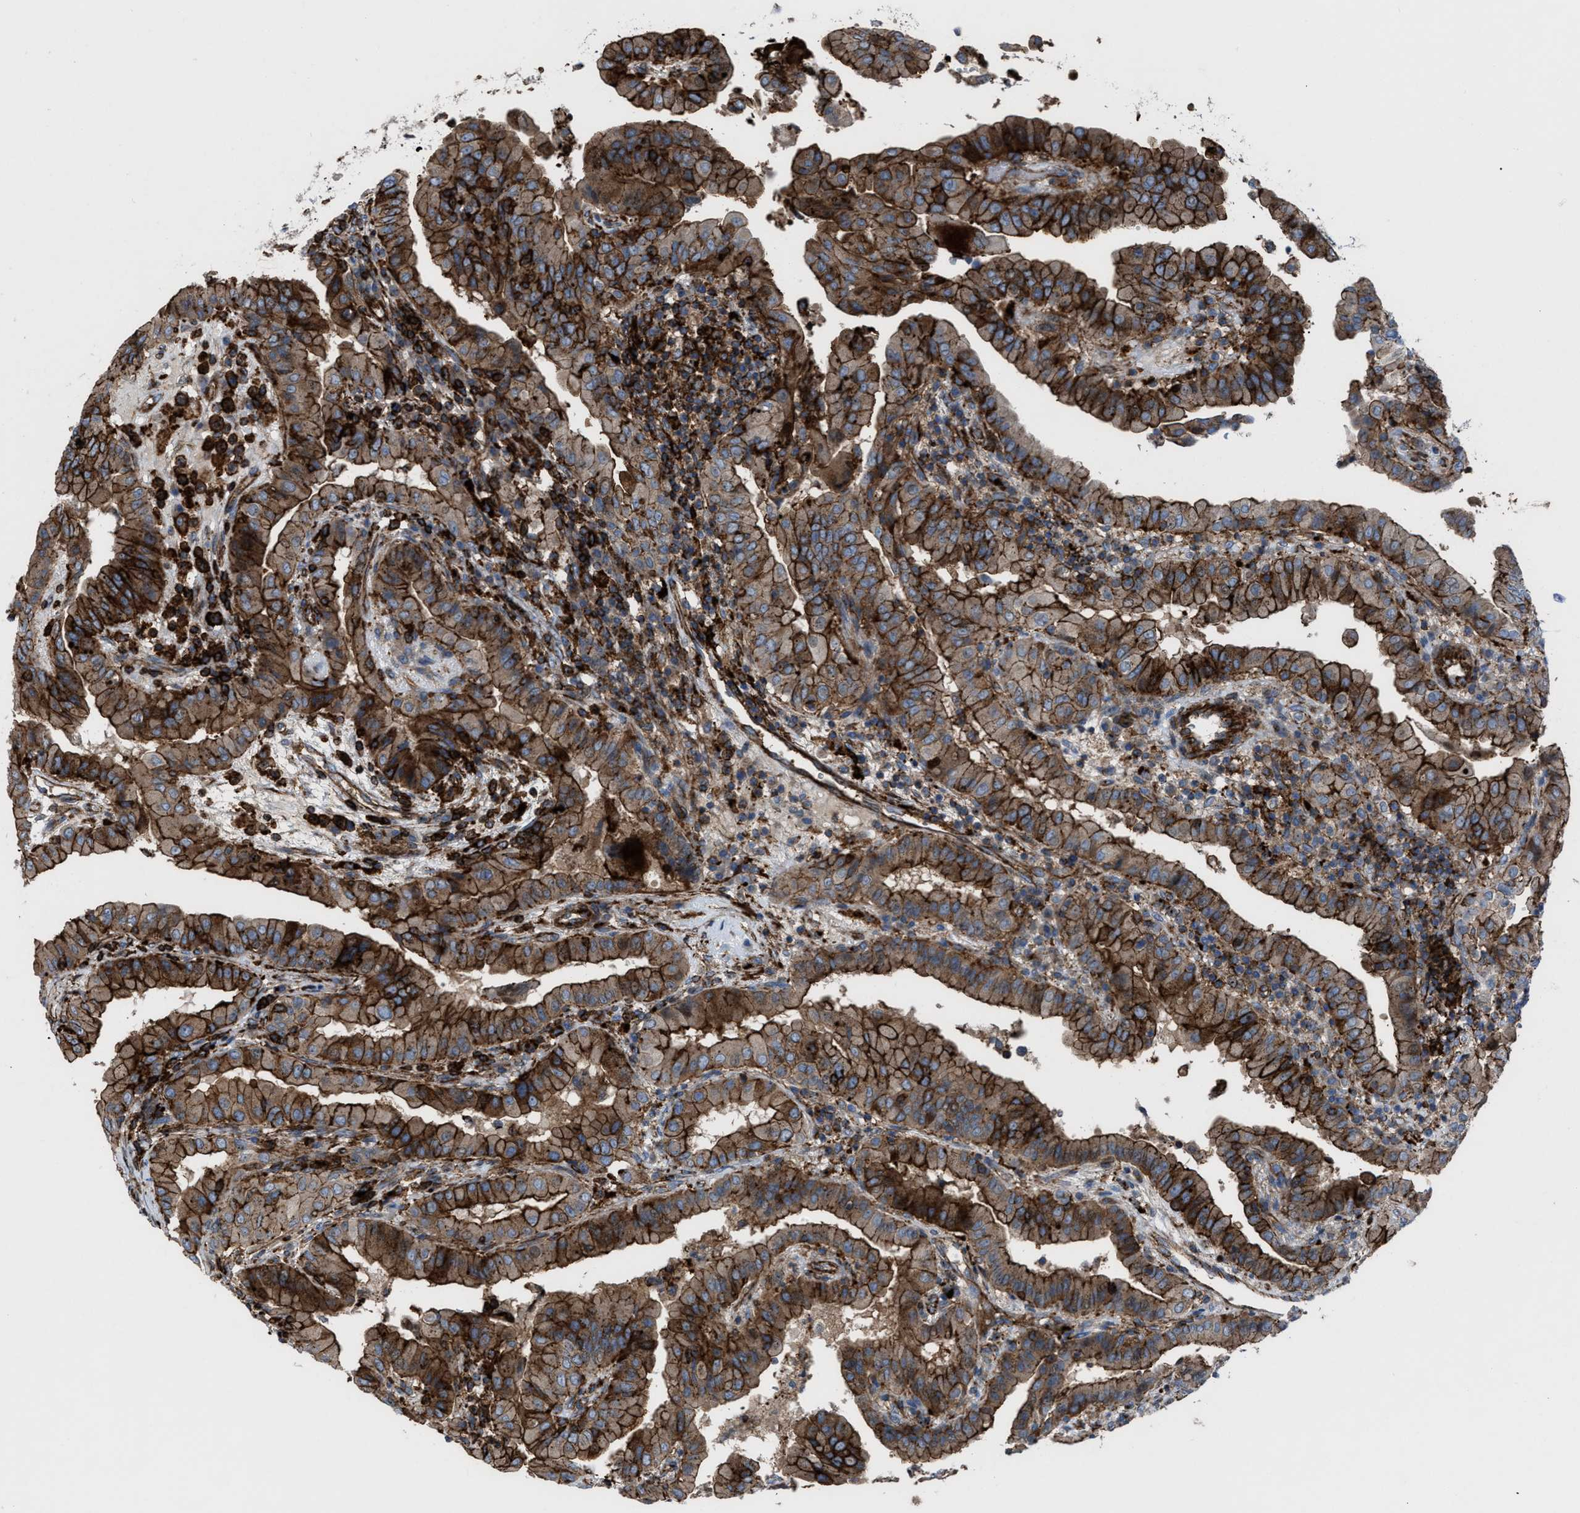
{"staining": {"intensity": "strong", "quantity": ">75%", "location": "cytoplasmic/membranous"}, "tissue": "thyroid cancer", "cell_type": "Tumor cells", "image_type": "cancer", "snomed": [{"axis": "morphology", "description": "Papillary adenocarcinoma, NOS"}, {"axis": "topography", "description": "Thyroid gland"}], "caption": "Thyroid cancer stained with IHC demonstrates strong cytoplasmic/membranous expression in approximately >75% of tumor cells.", "gene": "AGPAT2", "patient": {"sex": "male", "age": 33}}